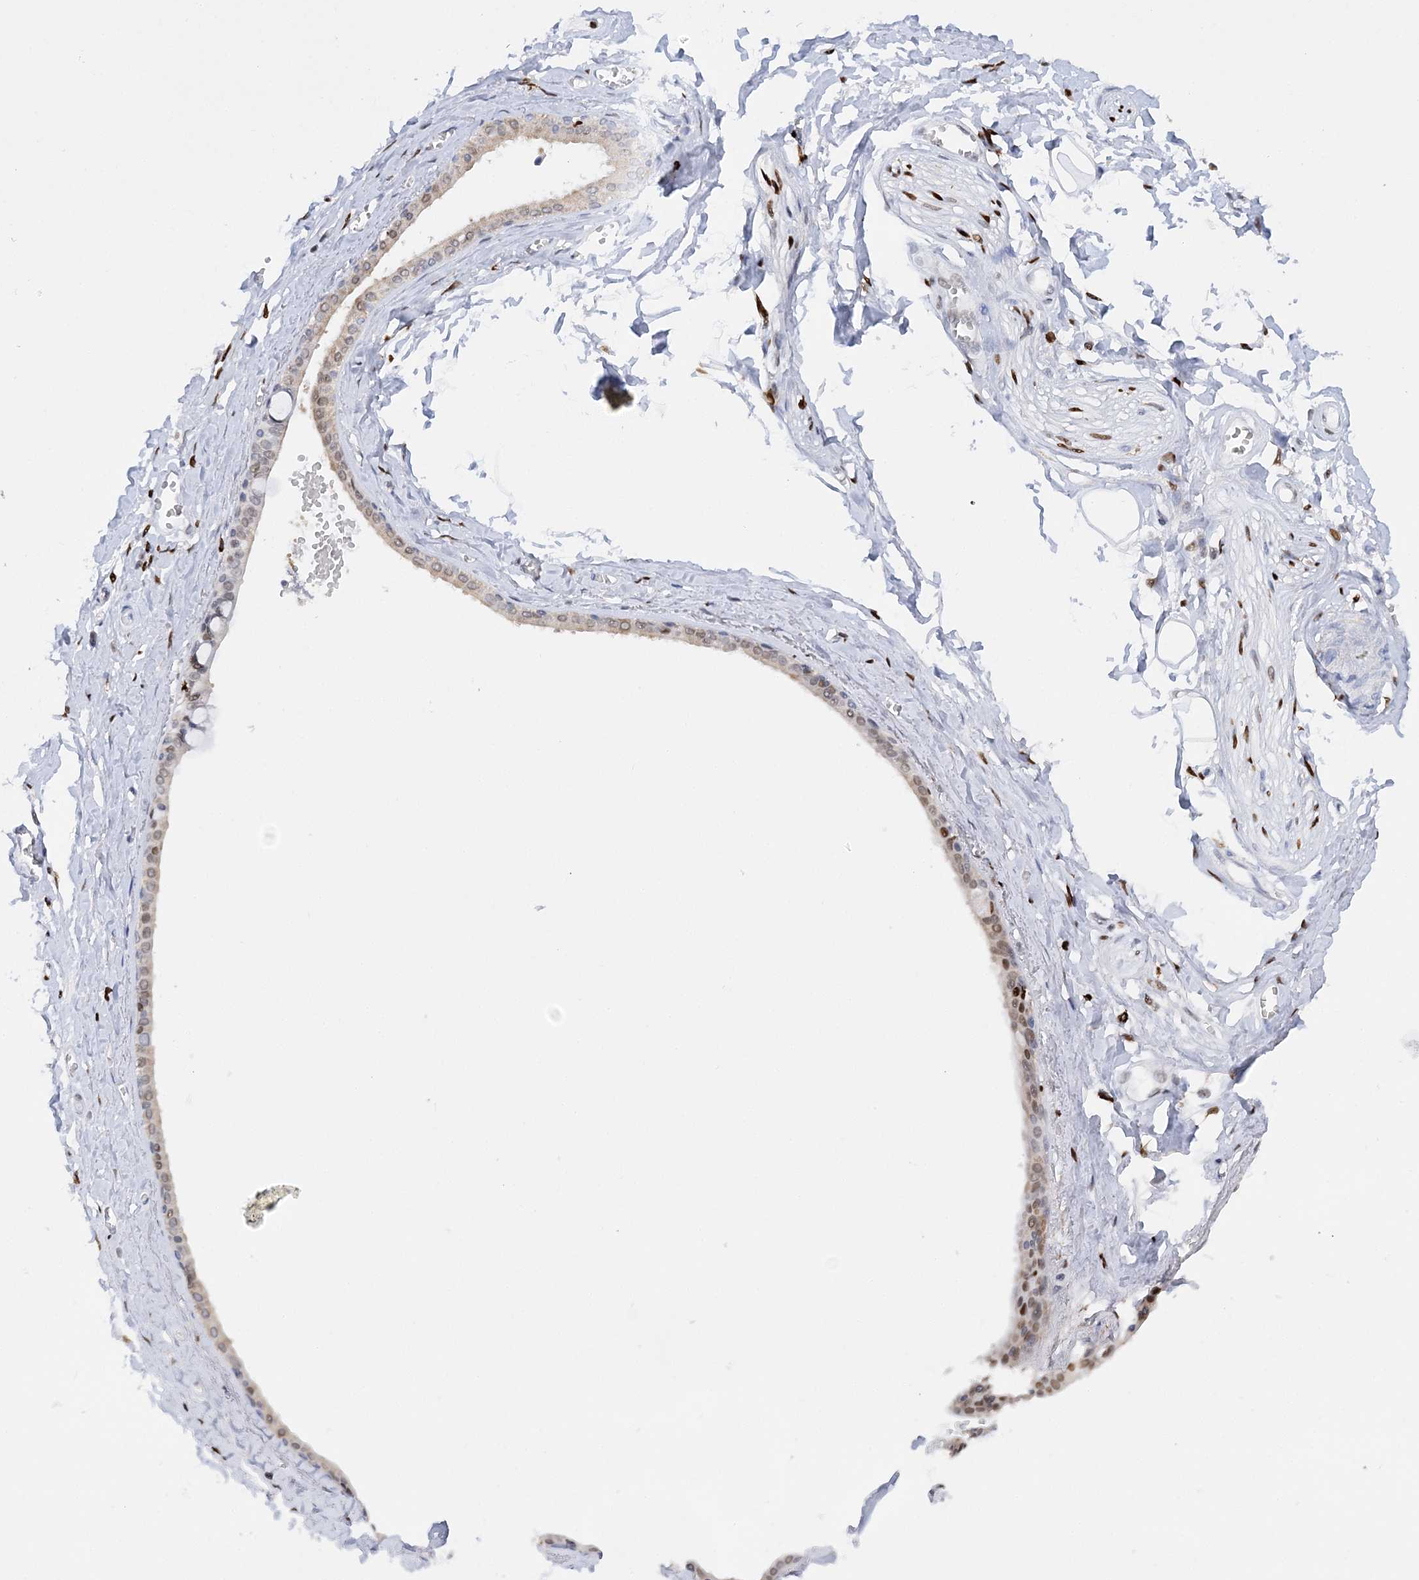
{"staining": {"intensity": "negative", "quantity": "none", "location": "none"}, "tissue": "adipose tissue", "cell_type": "Adipocytes", "image_type": "normal", "snomed": [{"axis": "morphology", "description": "Normal tissue, NOS"}, {"axis": "morphology", "description": "Inflammation, NOS"}, {"axis": "topography", "description": "Salivary gland"}, {"axis": "topography", "description": "Peripheral nerve tissue"}], "caption": "This histopathology image is of normal adipose tissue stained with IHC to label a protein in brown with the nuclei are counter-stained blue. There is no staining in adipocytes.", "gene": "NIT2", "patient": {"sex": "female", "age": 75}}